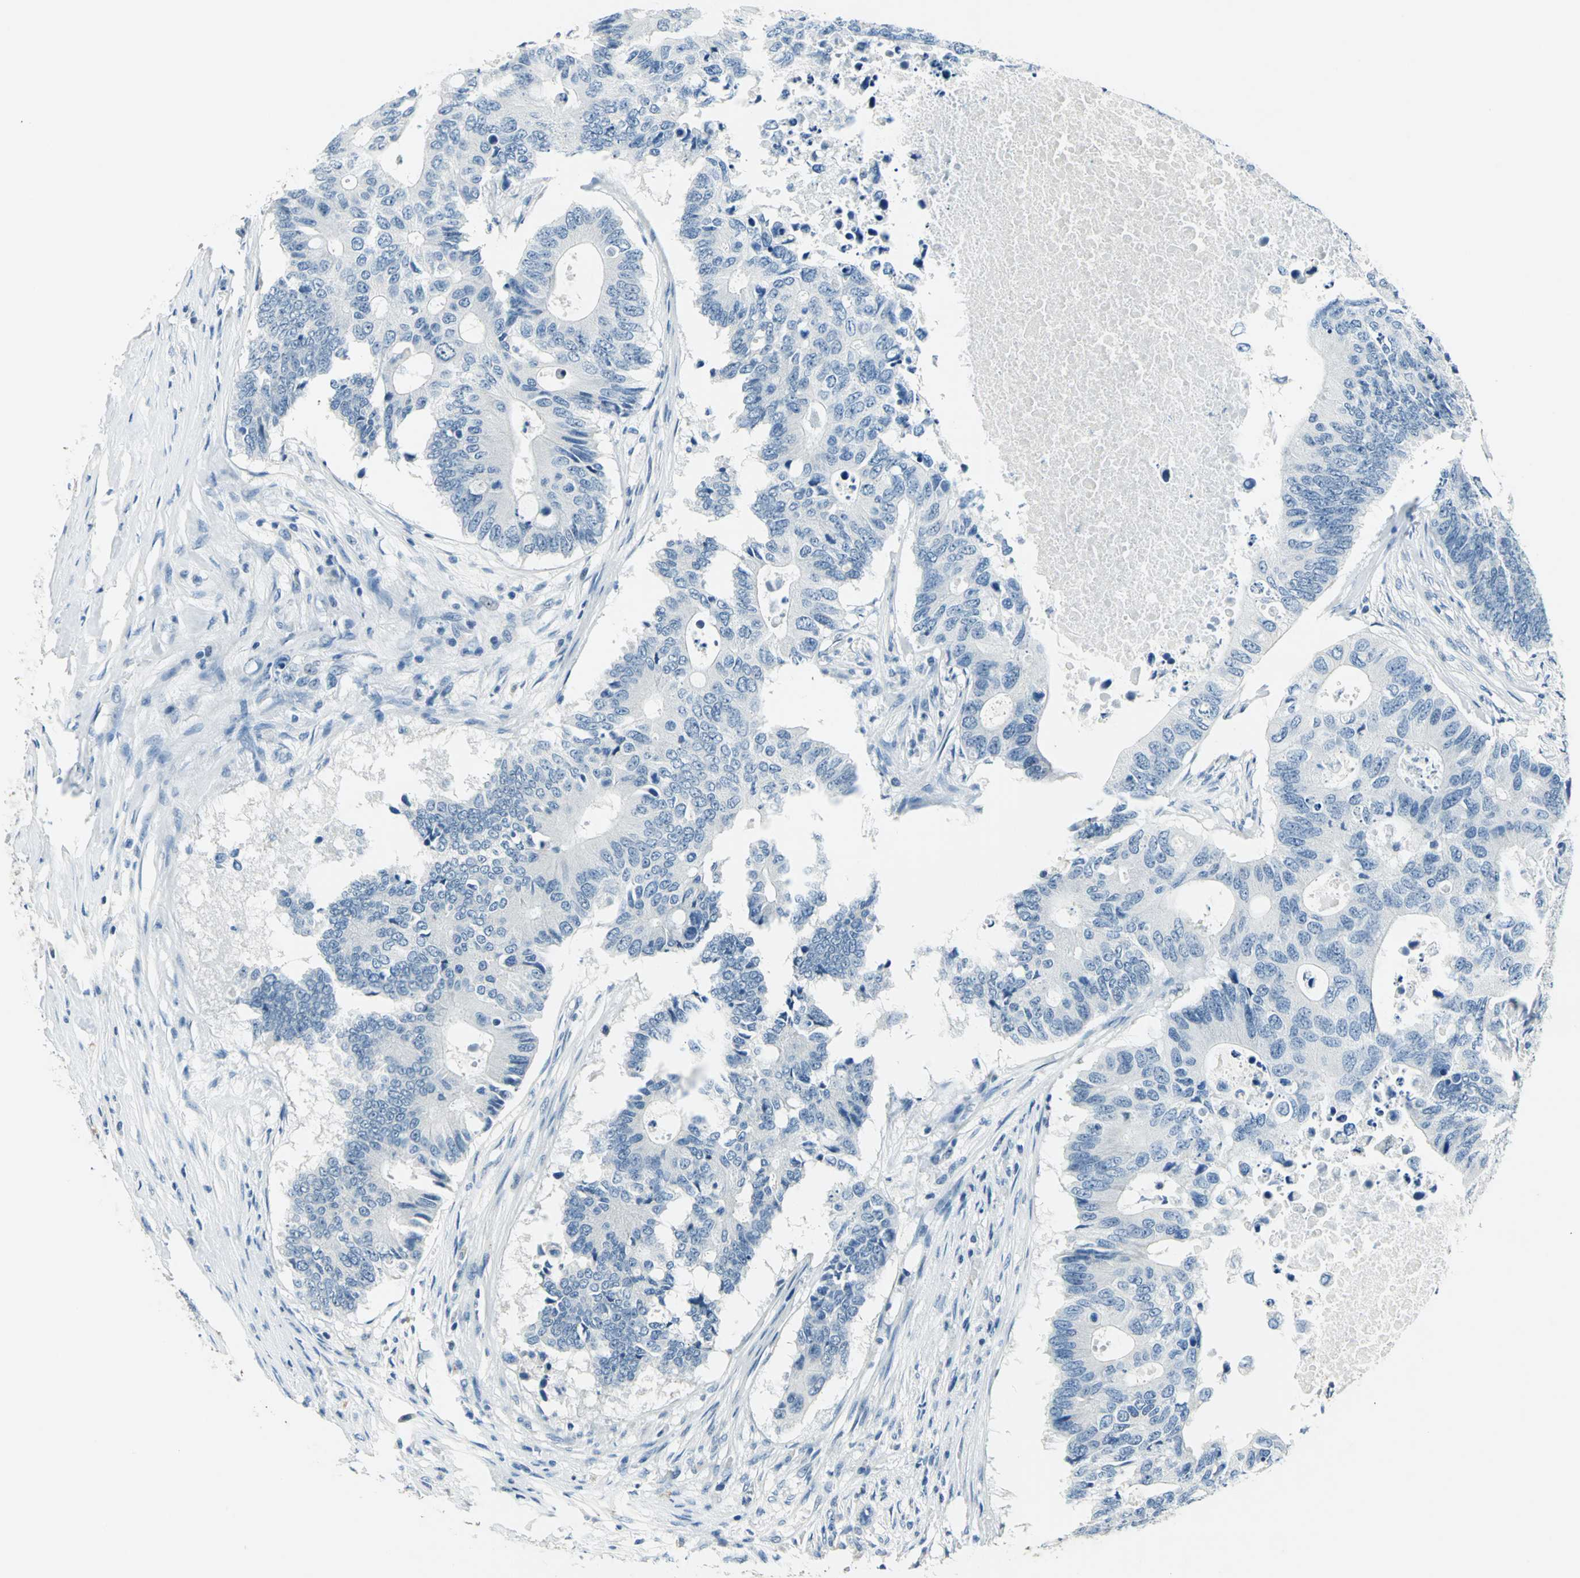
{"staining": {"intensity": "negative", "quantity": "none", "location": "none"}, "tissue": "colorectal cancer", "cell_type": "Tumor cells", "image_type": "cancer", "snomed": [{"axis": "morphology", "description": "Adenocarcinoma, NOS"}, {"axis": "topography", "description": "Colon"}], "caption": "Tumor cells show no significant expression in colorectal adenocarcinoma. (DAB immunohistochemistry visualized using brightfield microscopy, high magnification).", "gene": "RAD17", "patient": {"sex": "male", "age": 71}}